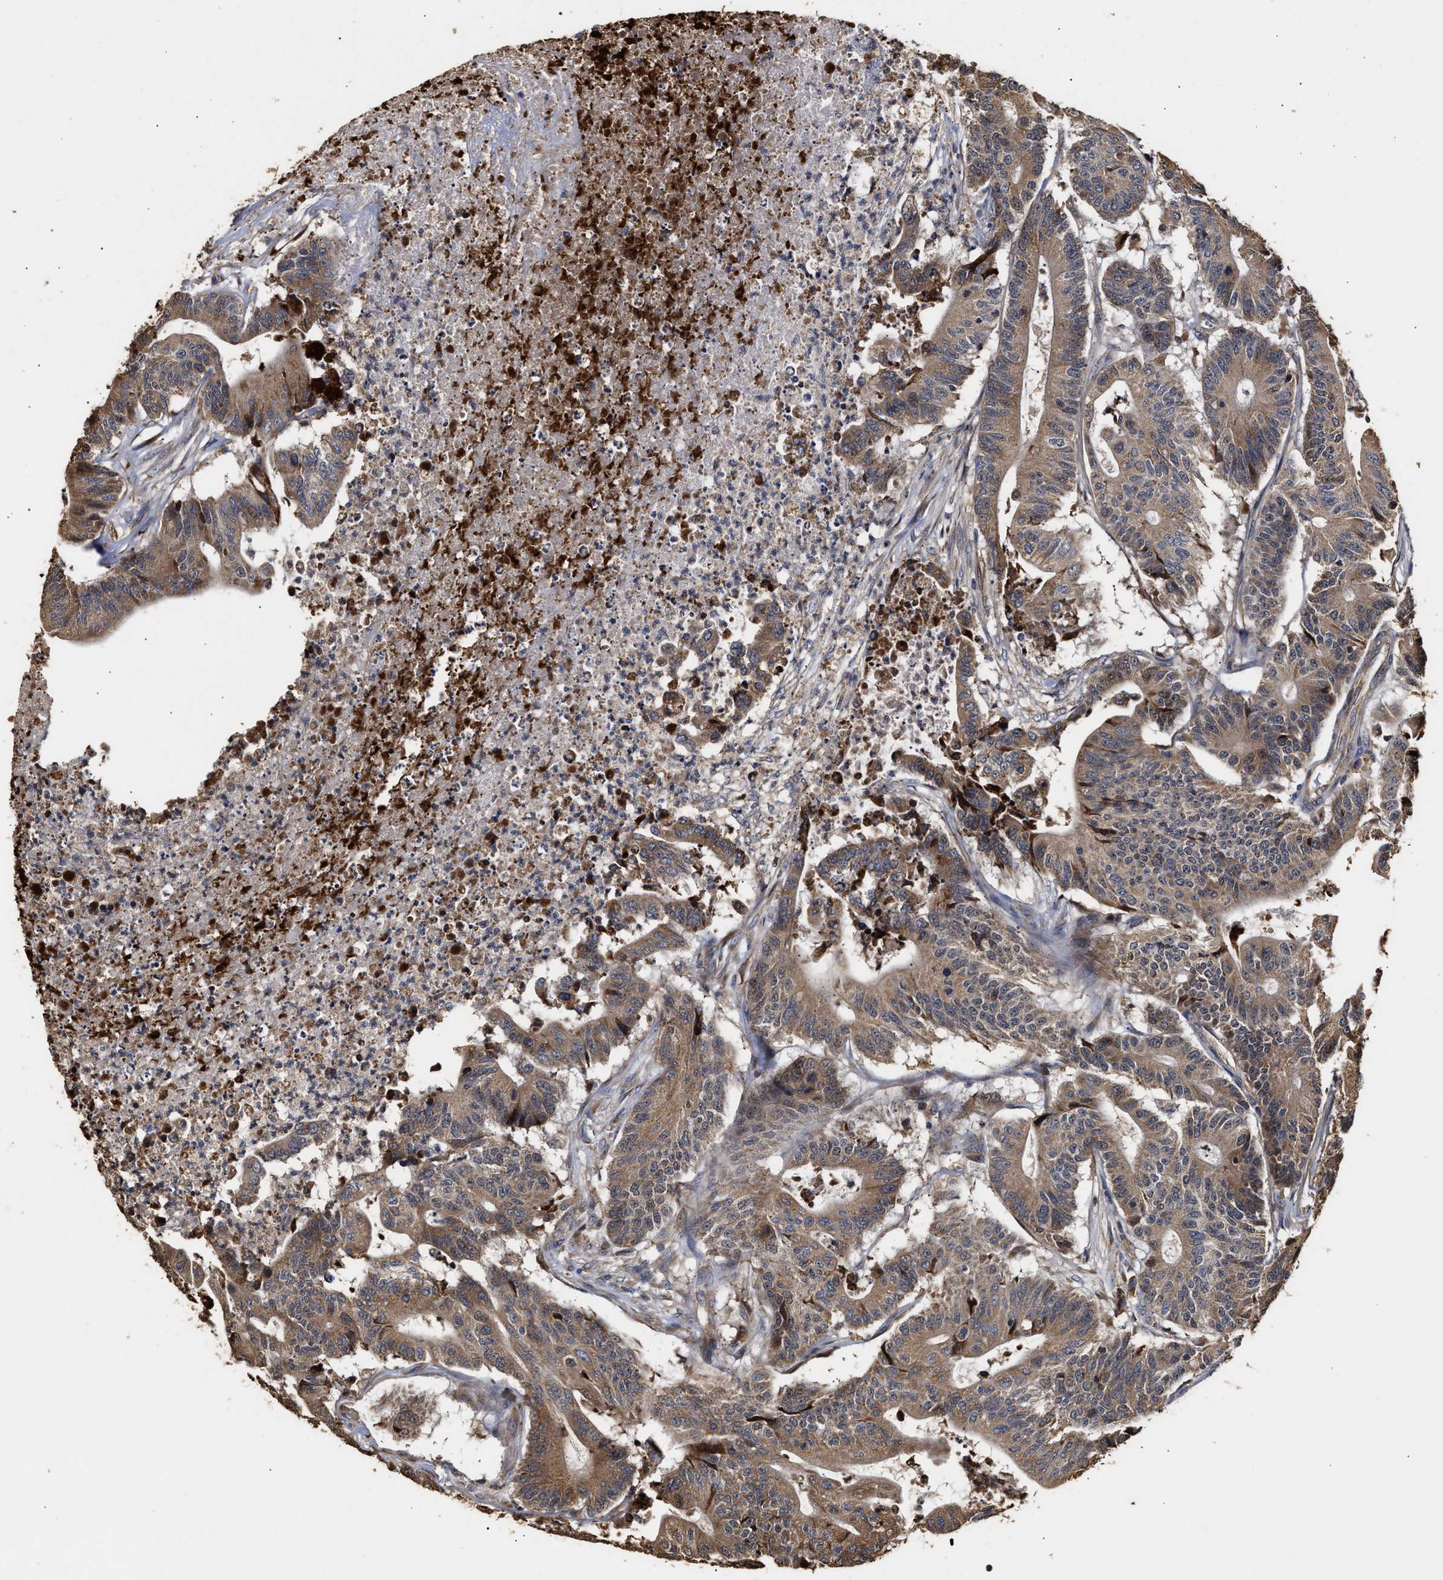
{"staining": {"intensity": "moderate", "quantity": ">75%", "location": "cytoplasmic/membranous"}, "tissue": "colorectal cancer", "cell_type": "Tumor cells", "image_type": "cancer", "snomed": [{"axis": "morphology", "description": "Adenocarcinoma, NOS"}, {"axis": "topography", "description": "Colon"}], "caption": "Colorectal cancer (adenocarcinoma) tissue displays moderate cytoplasmic/membranous positivity in approximately >75% of tumor cells, visualized by immunohistochemistry.", "gene": "GOSR1", "patient": {"sex": "female", "age": 84}}